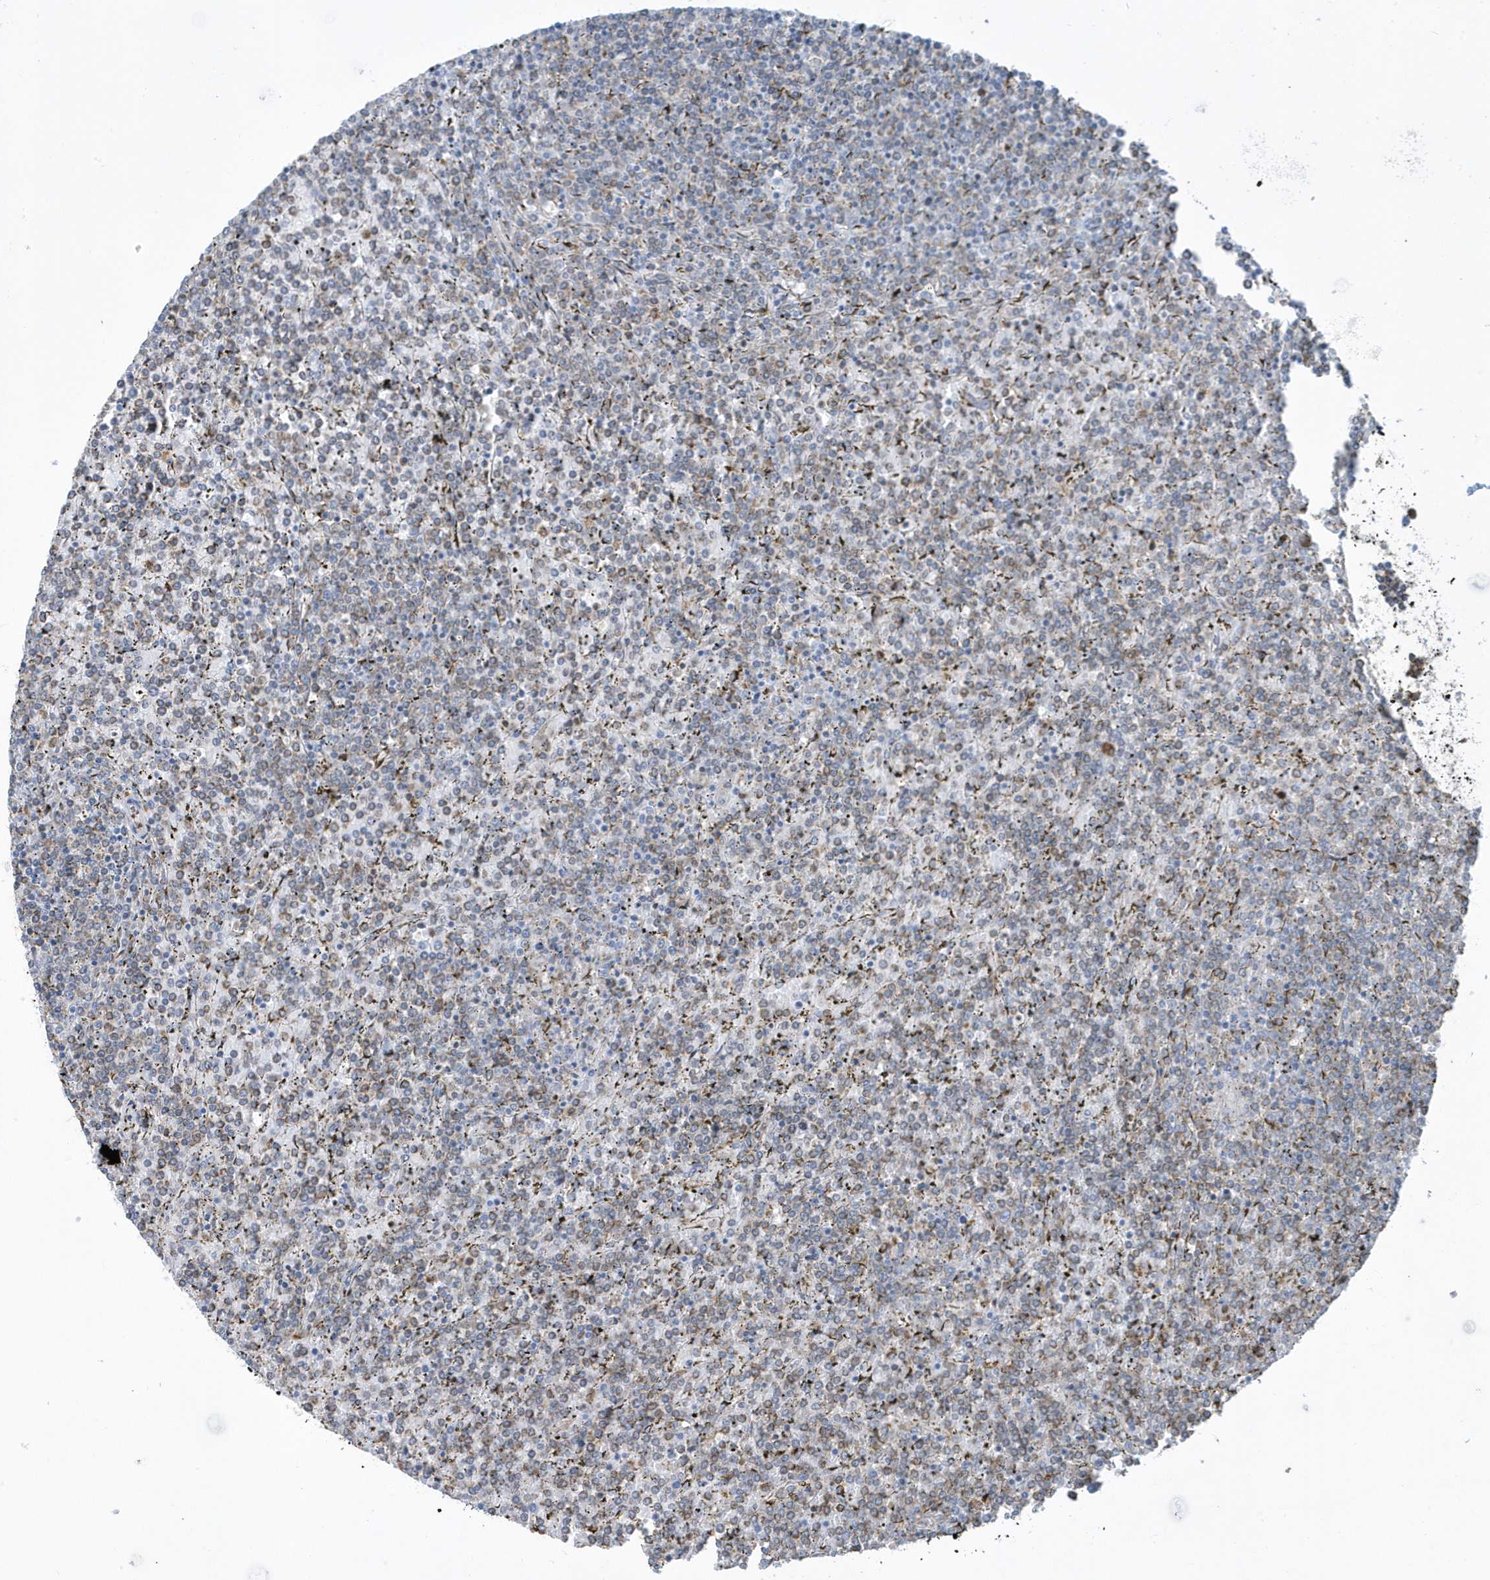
{"staining": {"intensity": "moderate", "quantity": "<25%", "location": "cytoplasmic/membranous"}, "tissue": "lymphoma", "cell_type": "Tumor cells", "image_type": "cancer", "snomed": [{"axis": "morphology", "description": "Malignant lymphoma, non-Hodgkin's type, Low grade"}, {"axis": "topography", "description": "Spleen"}], "caption": "DAB immunohistochemical staining of human lymphoma exhibits moderate cytoplasmic/membranous protein expression in about <25% of tumor cells. Using DAB (brown) and hematoxylin (blue) stains, captured at high magnification using brightfield microscopy.", "gene": "DCAF1", "patient": {"sex": "female", "age": 19}}